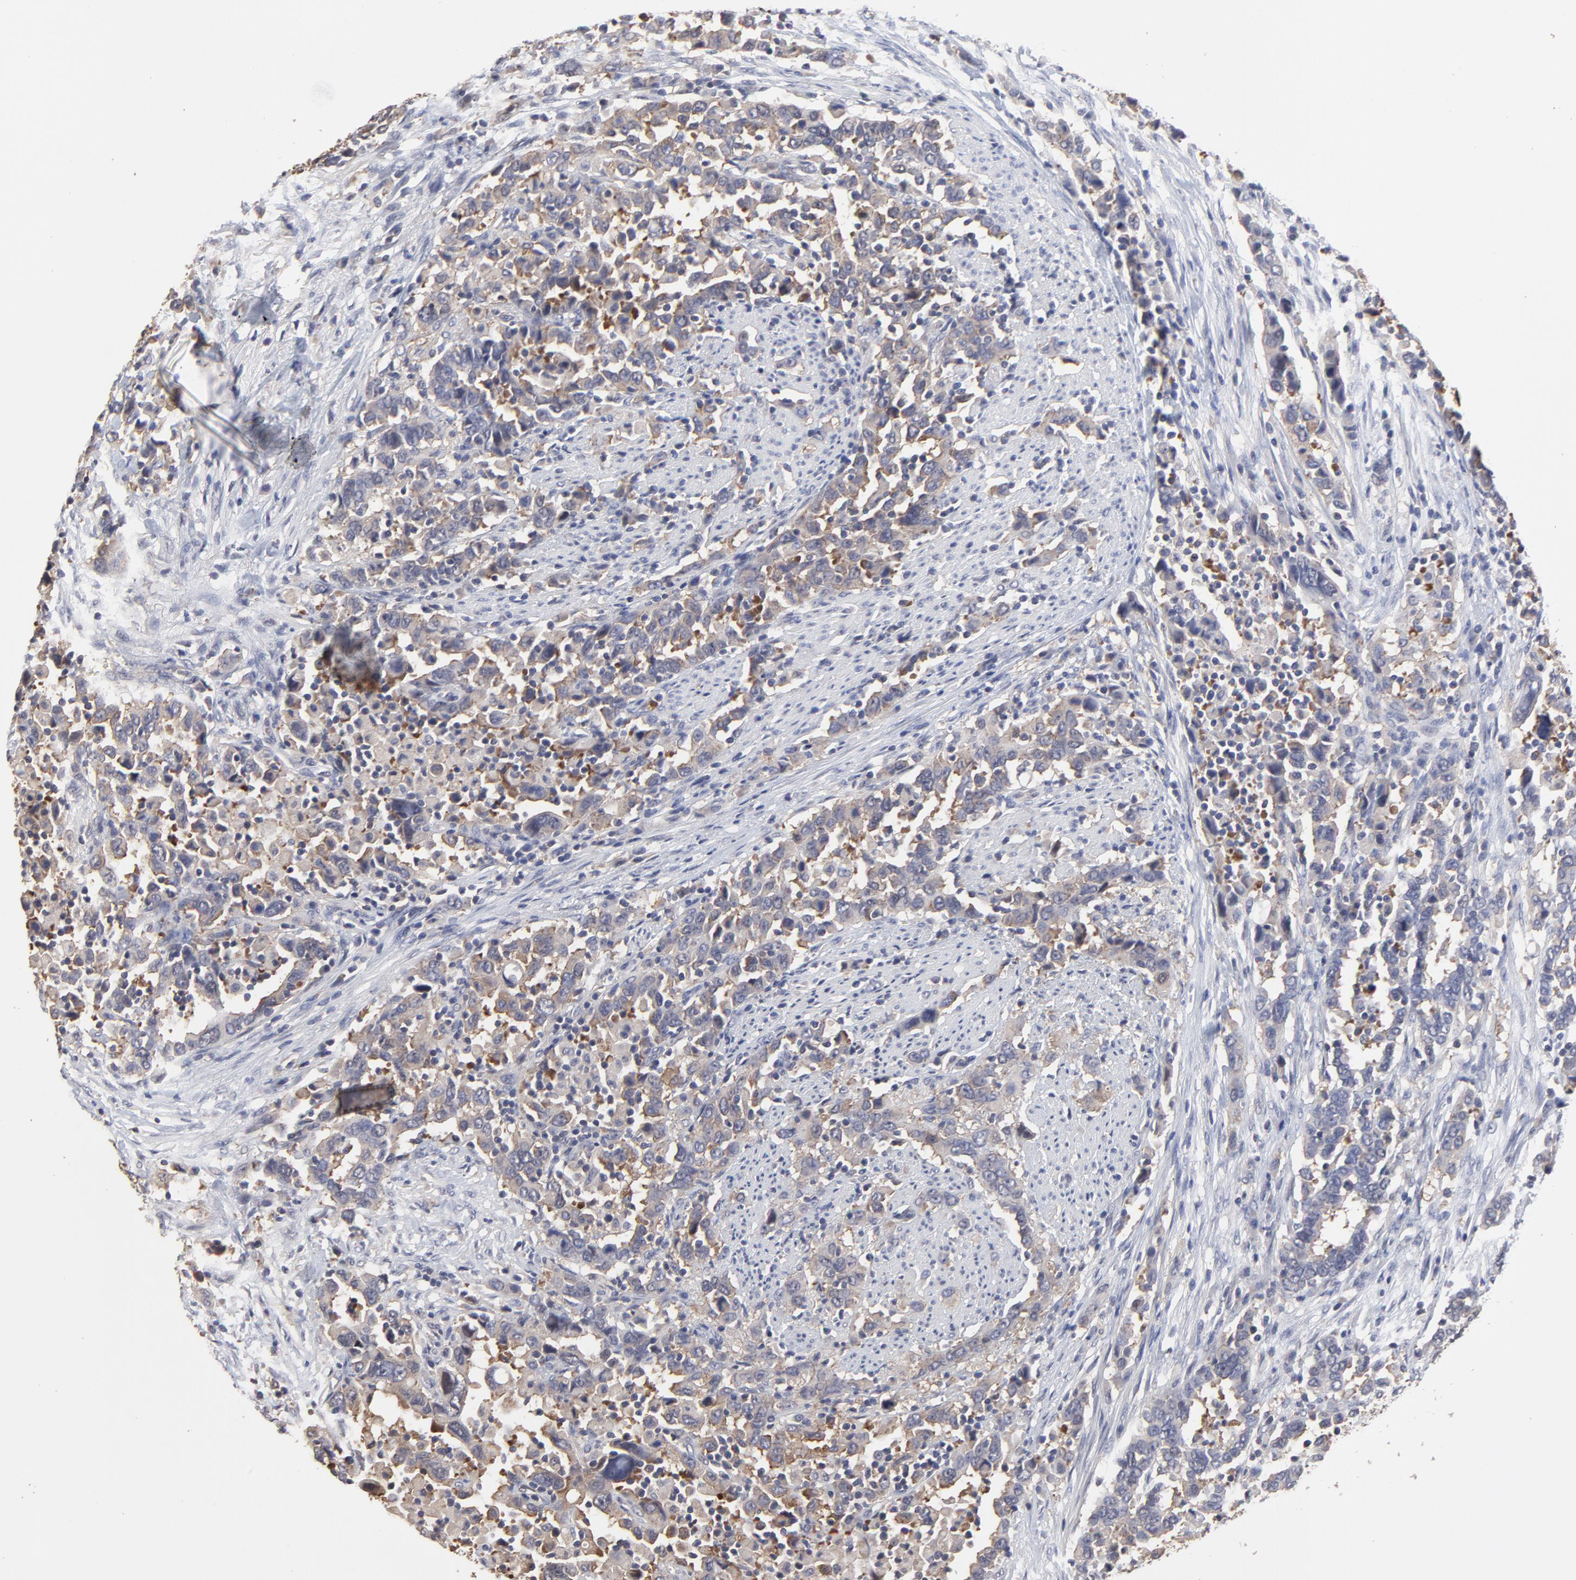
{"staining": {"intensity": "weak", "quantity": "25%-75%", "location": "cytoplasmic/membranous"}, "tissue": "urothelial cancer", "cell_type": "Tumor cells", "image_type": "cancer", "snomed": [{"axis": "morphology", "description": "Urothelial carcinoma, High grade"}, {"axis": "topography", "description": "Urinary bladder"}], "caption": "A histopathology image of human urothelial carcinoma (high-grade) stained for a protein demonstrates weak cytoplasmic/membranous brown staining in tumor cells.", "gene": "CCT2", "patient": {"sex": "male", "age": 61}}